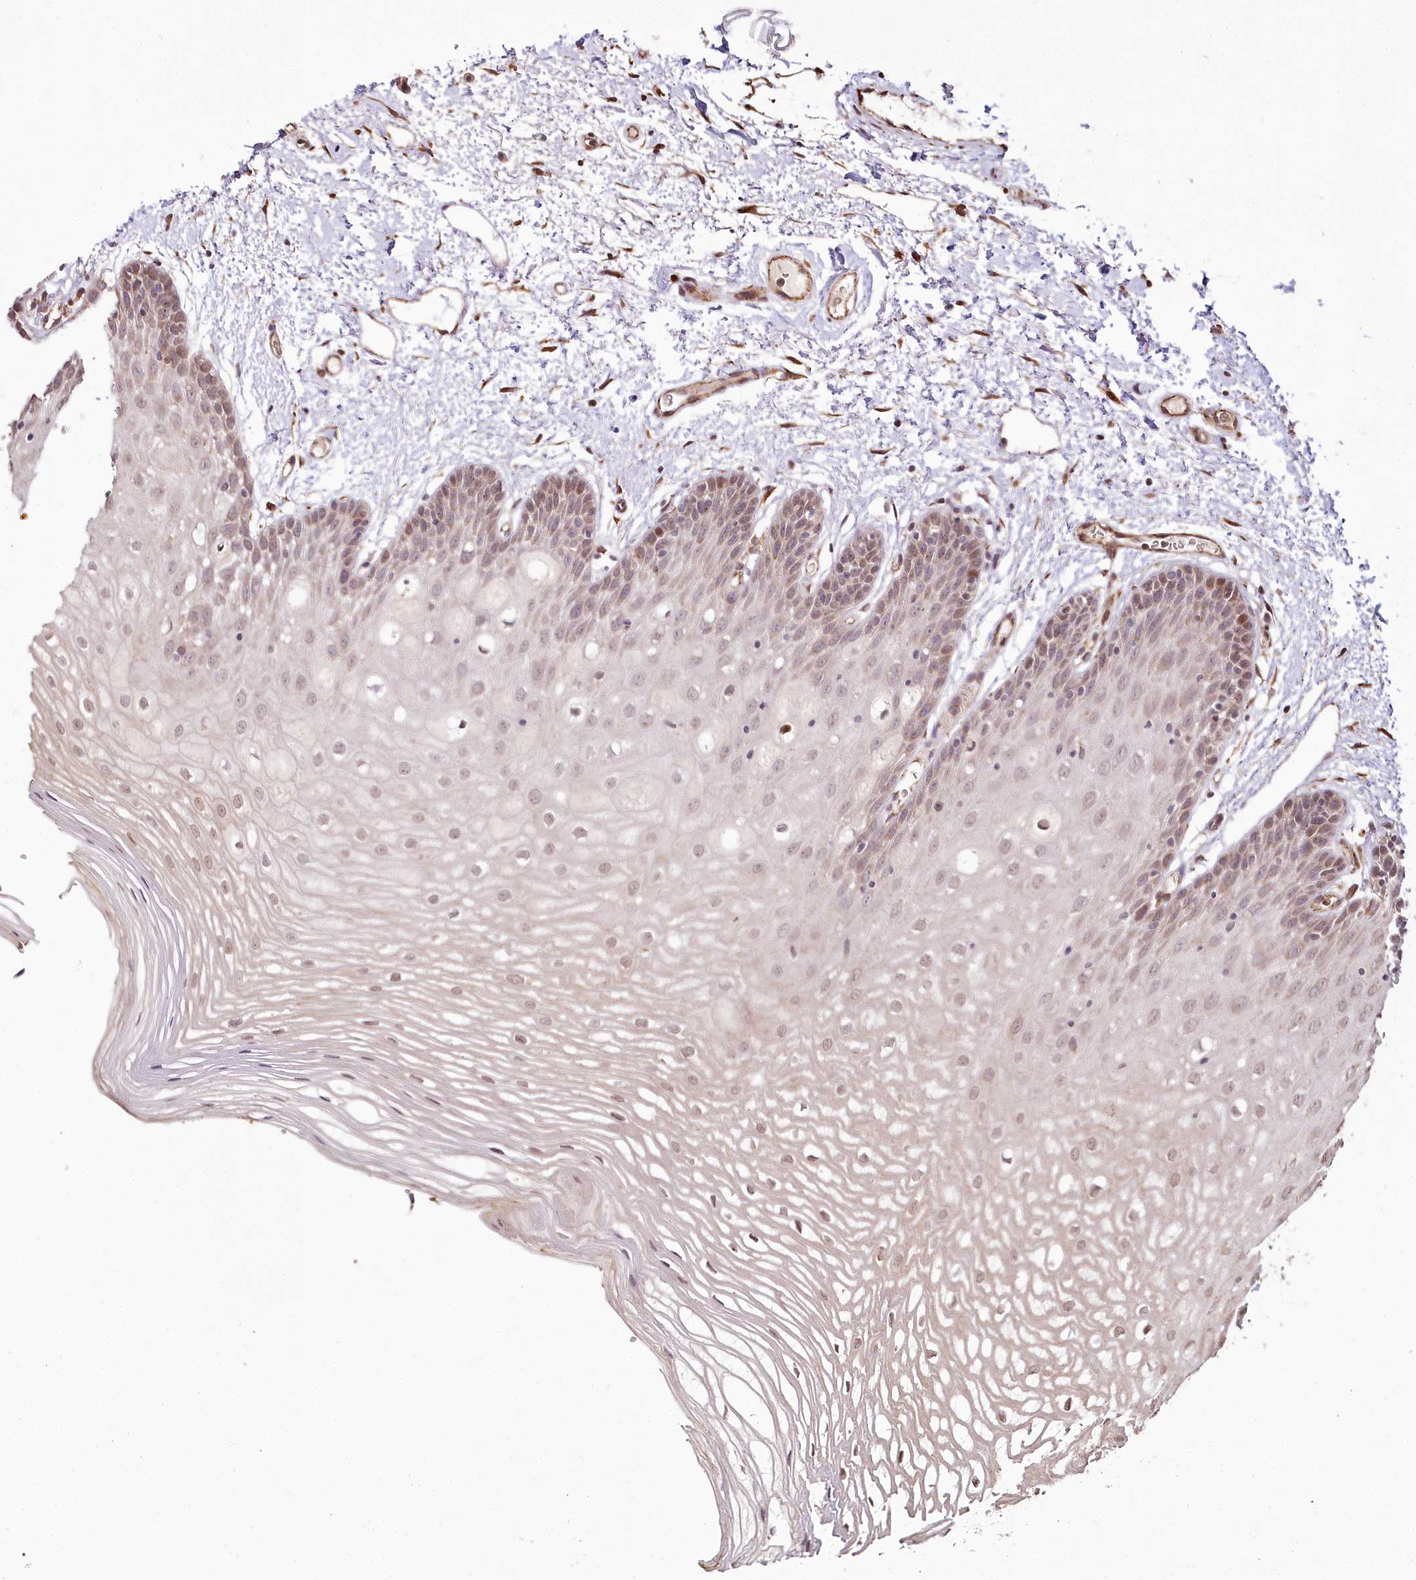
{"staining": {"intensity": "moderate", "quantity": "<25%", "location": "cytoplasmic/membranous,nuclear"}, "tissue": "oral mucosa", "cell_type": "Squamous epithelial cells", "image_type": "normal", "snomed": [{"axis": "morphology", "description": "Normal tissue, NOS"}, {"axis": "topography", "description": "Oral tissue"}, {"axis": "topography", "description": "Tounge, NOS"}], "caption": "High-magnification brightfield microscopy of benign oral mucosa stained with DAB (brown) and counterstained with hematoxylin (blue). squamous epithelial cells exhibit moderate cytoplasmic/membranous,nuclear expression is present in approximately<25% of cells. The protein of interest is shown in brown color, while the nuclei are stained blue.", "gene": "ALKBH8", "patient": {"sex": "female", "age": 73}}